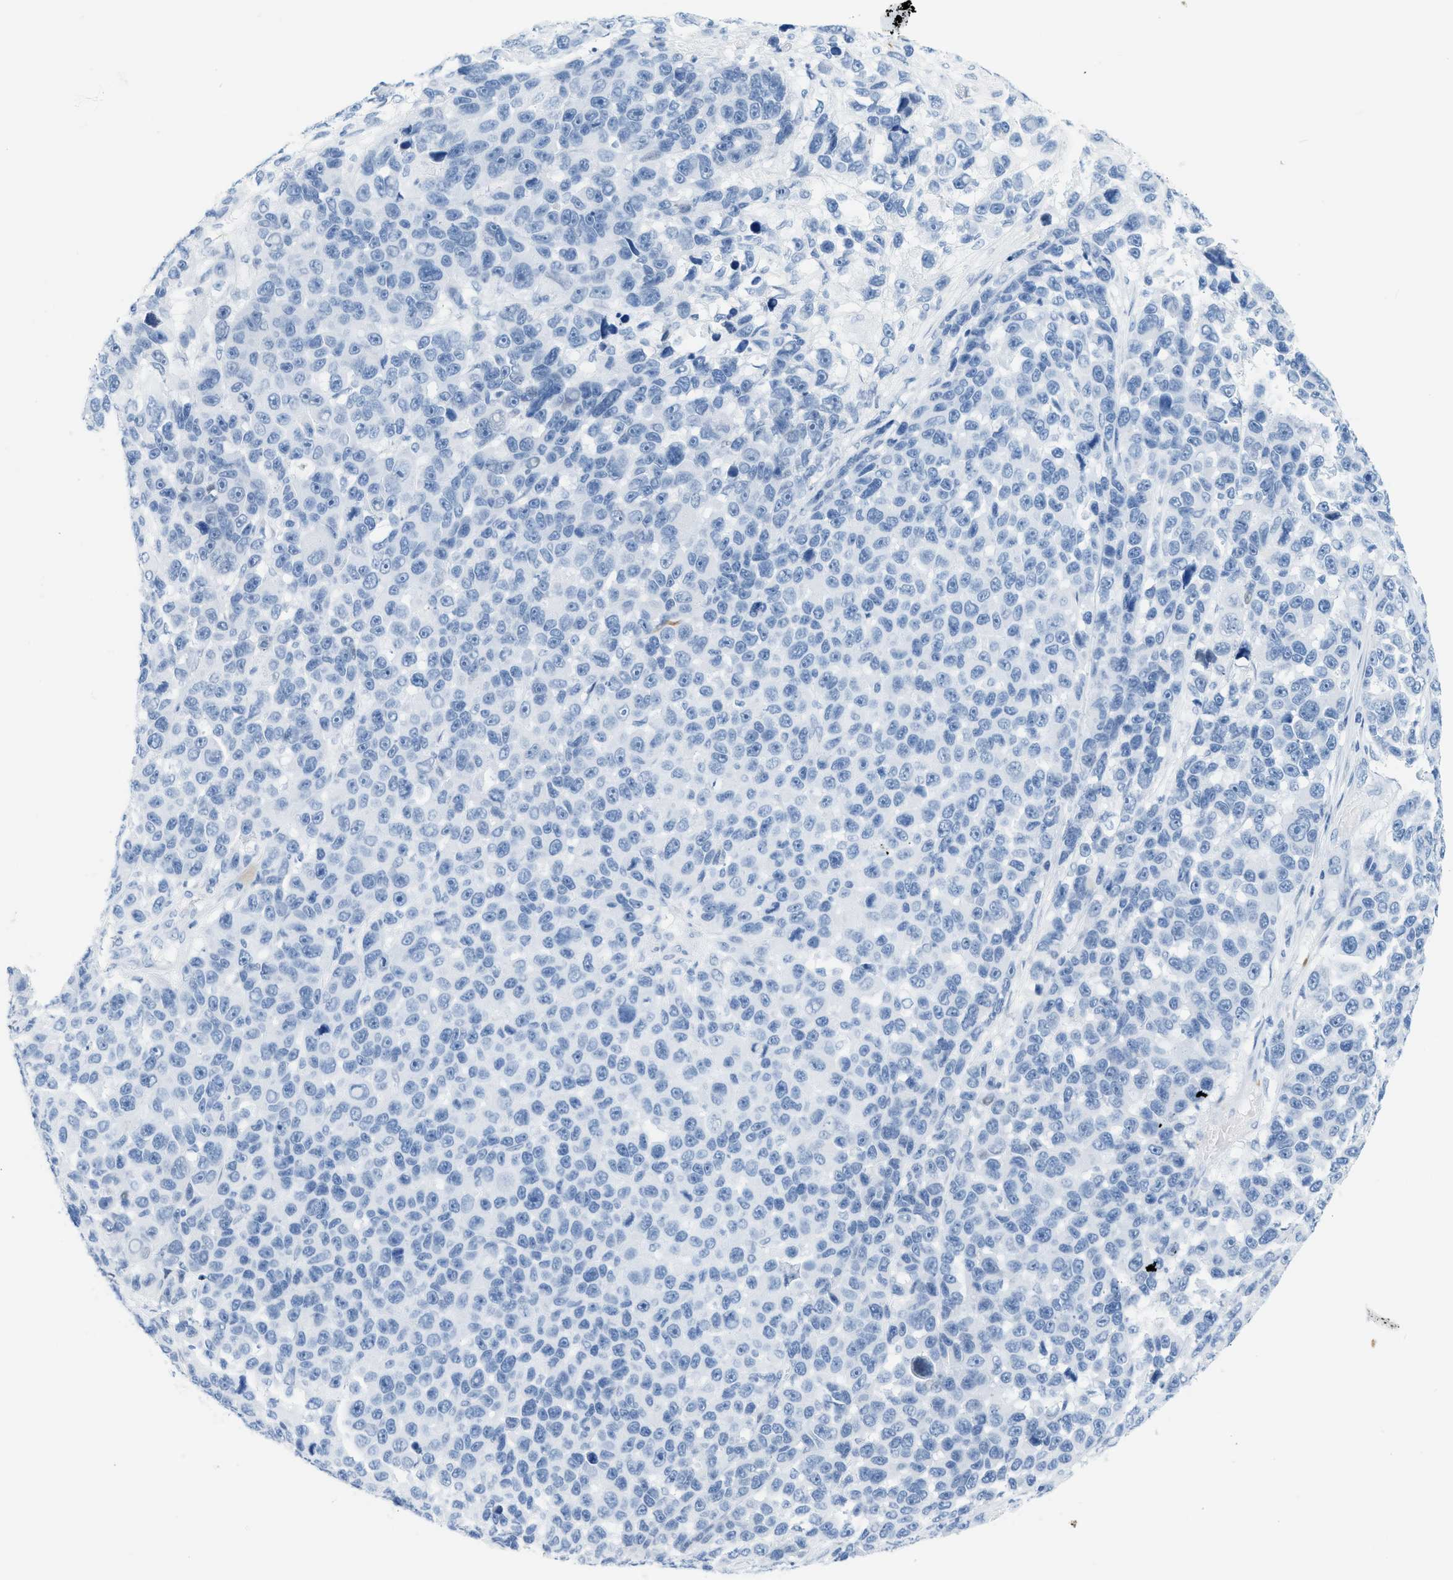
{"staining": {"intensity": "negative", "quantity": "none", "location": "none"}, "tissue": "melanoma", "cell_type": "Tumor cells", "image_type": "cancer", "snomed": [{"axis": "morphology", "description": "Malignant melanoma, NOS"}, {"axis": "topography", "description": "Skin"}], "caption": "Immunohistochemistry photomicrograph of neoplastic tissue: human malignant melanoma stained with DAB demonstrates no significant protein staining in tumor cells.", "gene": "DES", "patient": {"sex": "male", "age": 53}}